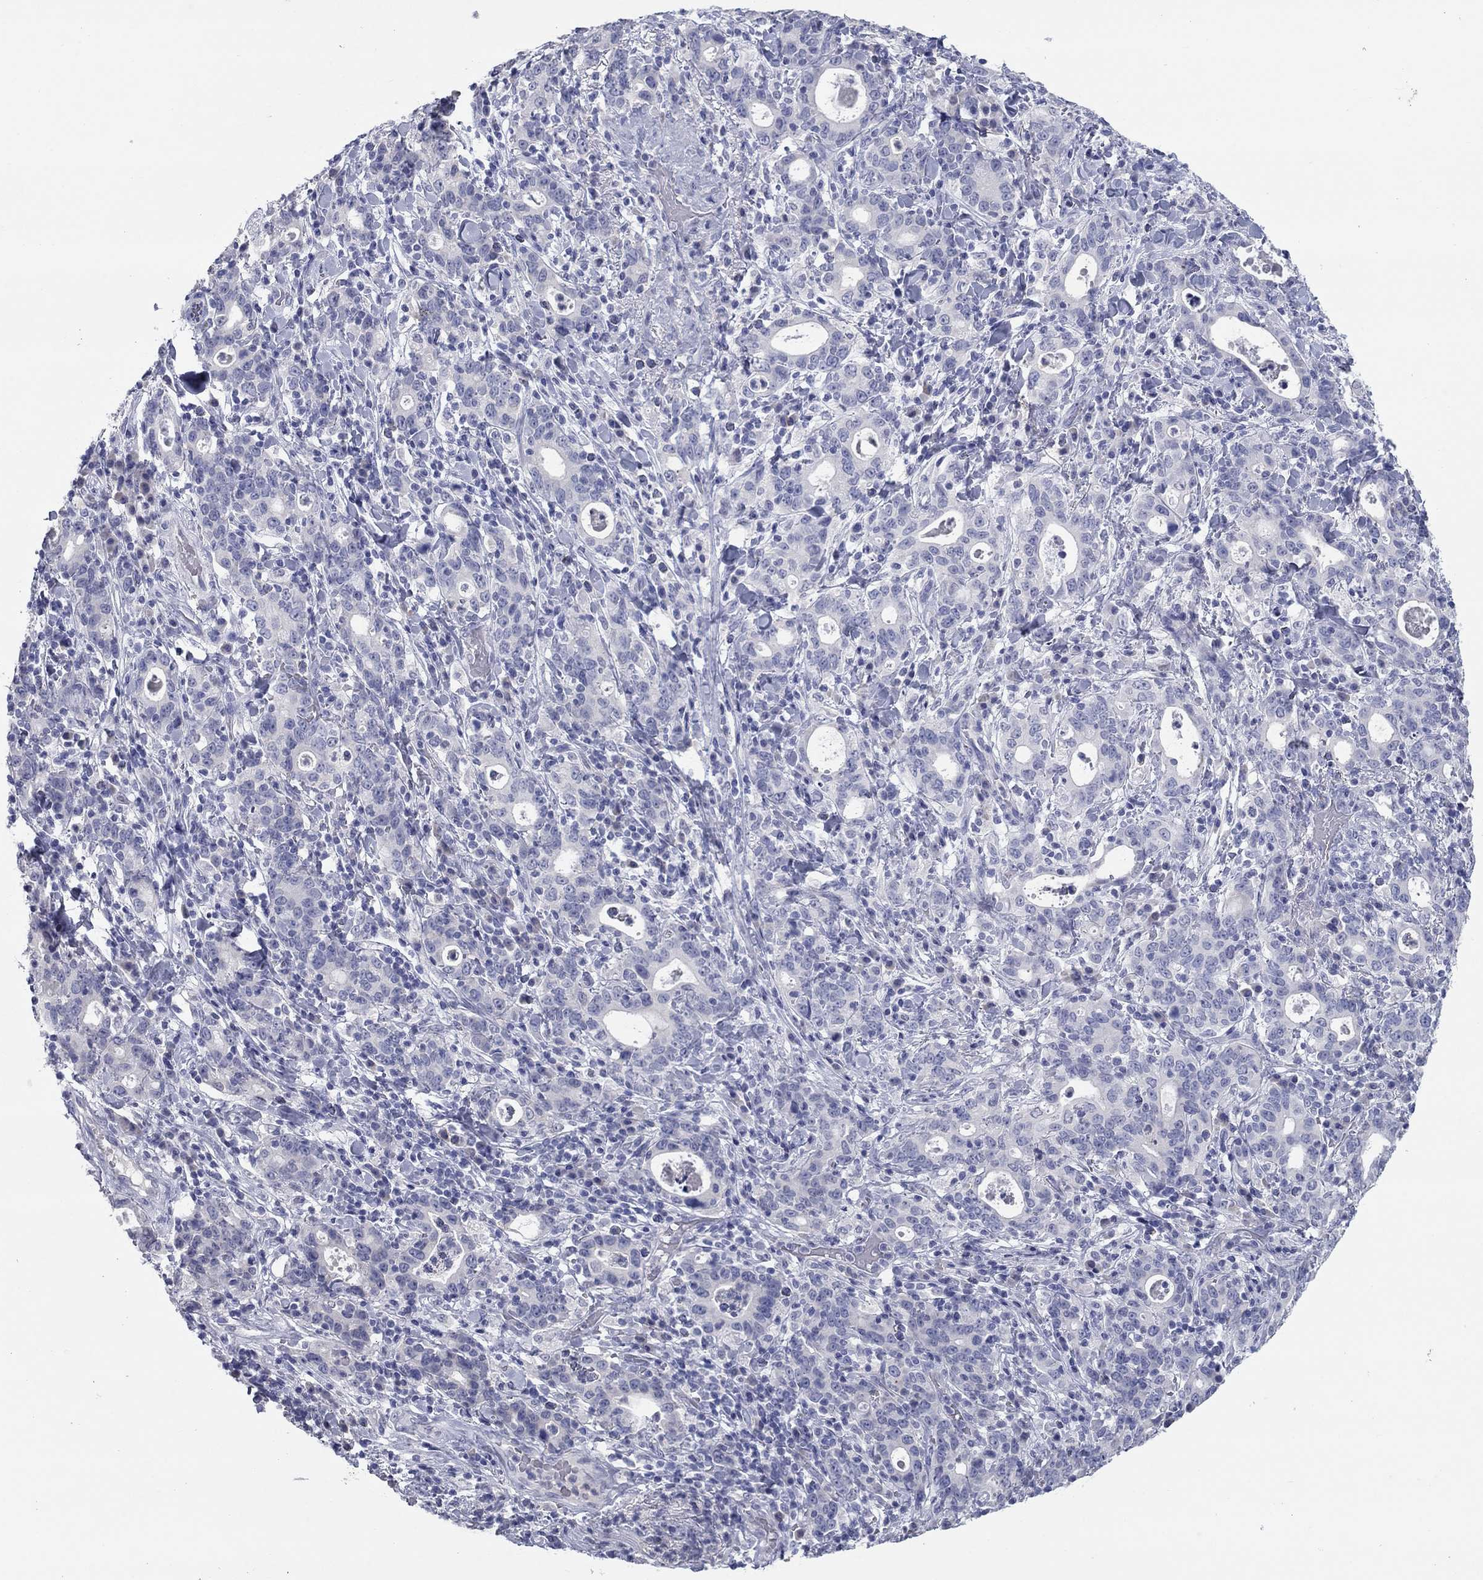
{"staining": {"intensity": "negative", "quantity": "none", "location": "none"}, "tissue": "stomach cancer", "cell_type": "Tumor cells", "image_type": "cancer", "snomed": [{"axis": "morphology", "description": "Adenocarcinoma, NOS"}, {"axis": "topography", "description": "Stomach"}], "caption": "This is an IHC histopathology image of human adenocarcinoma (stomach). There is no staining in tumor cells.", "gene": "KRT75", "patient": {"sex": "male", "age": 79}}